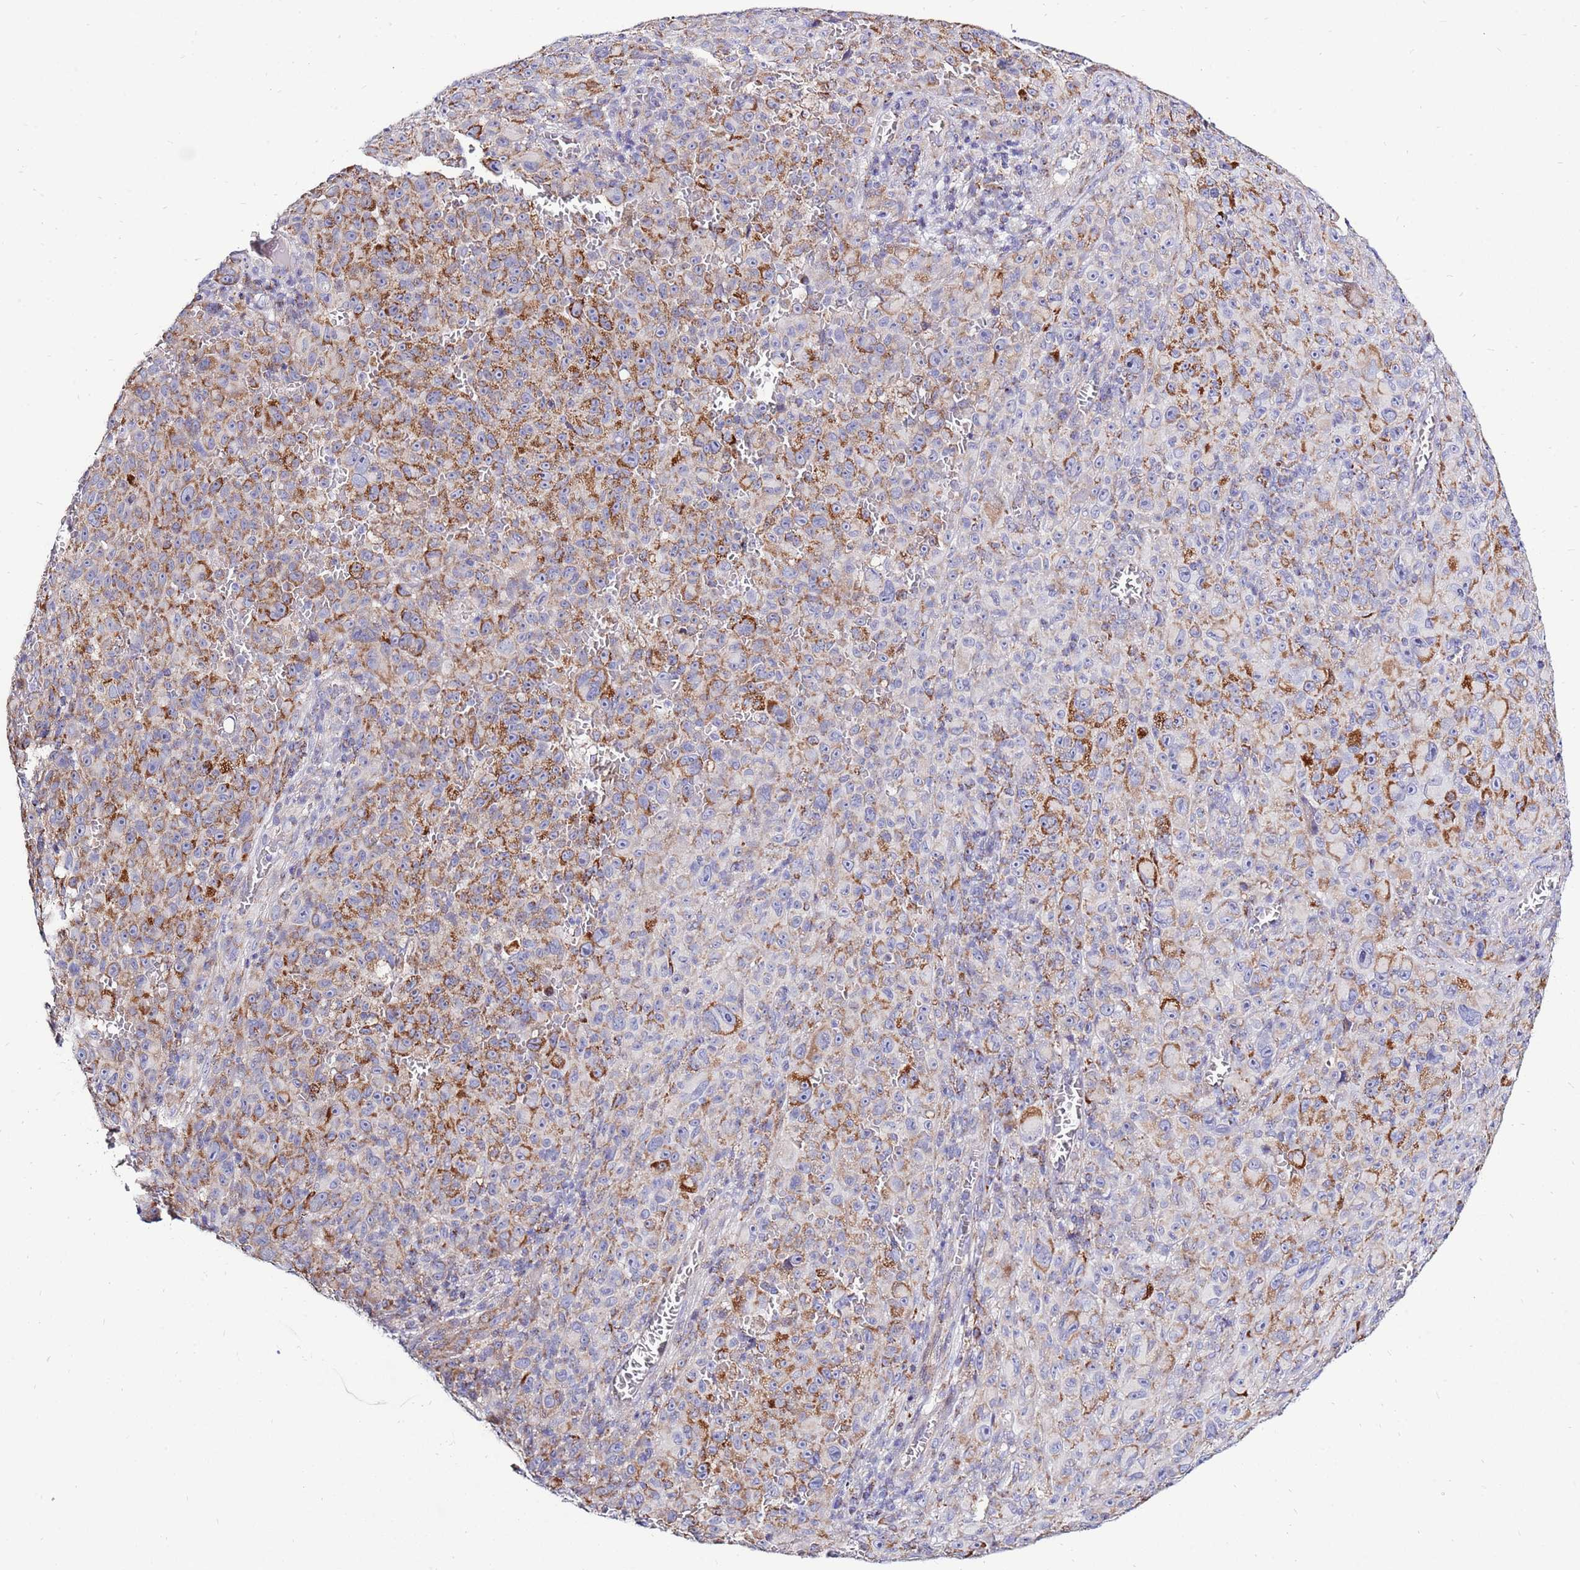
{"staining": {"intensity": "moderate", "quantity": "25%-75%", "location": "cytoplasmic/membranous"}, "tissue": "melanoma", "cell_type": "Tumor cells", "image_type": "cancer", "snomed": [{"axis": "morphology", "description": "Malignant melanoma, NOS"}, {"axis": "topography", "description": "Skin"}], "caption": "Immunohistochemistry (IHC) image of human melanoma stained for a protein (brown), which demonstrates medium levels of moderate cytoplasmic/membranous expression in about 25%-75% of tumor cells.", "gene": "IGF1R", "patient": {"sex": "female", "age": 82}}